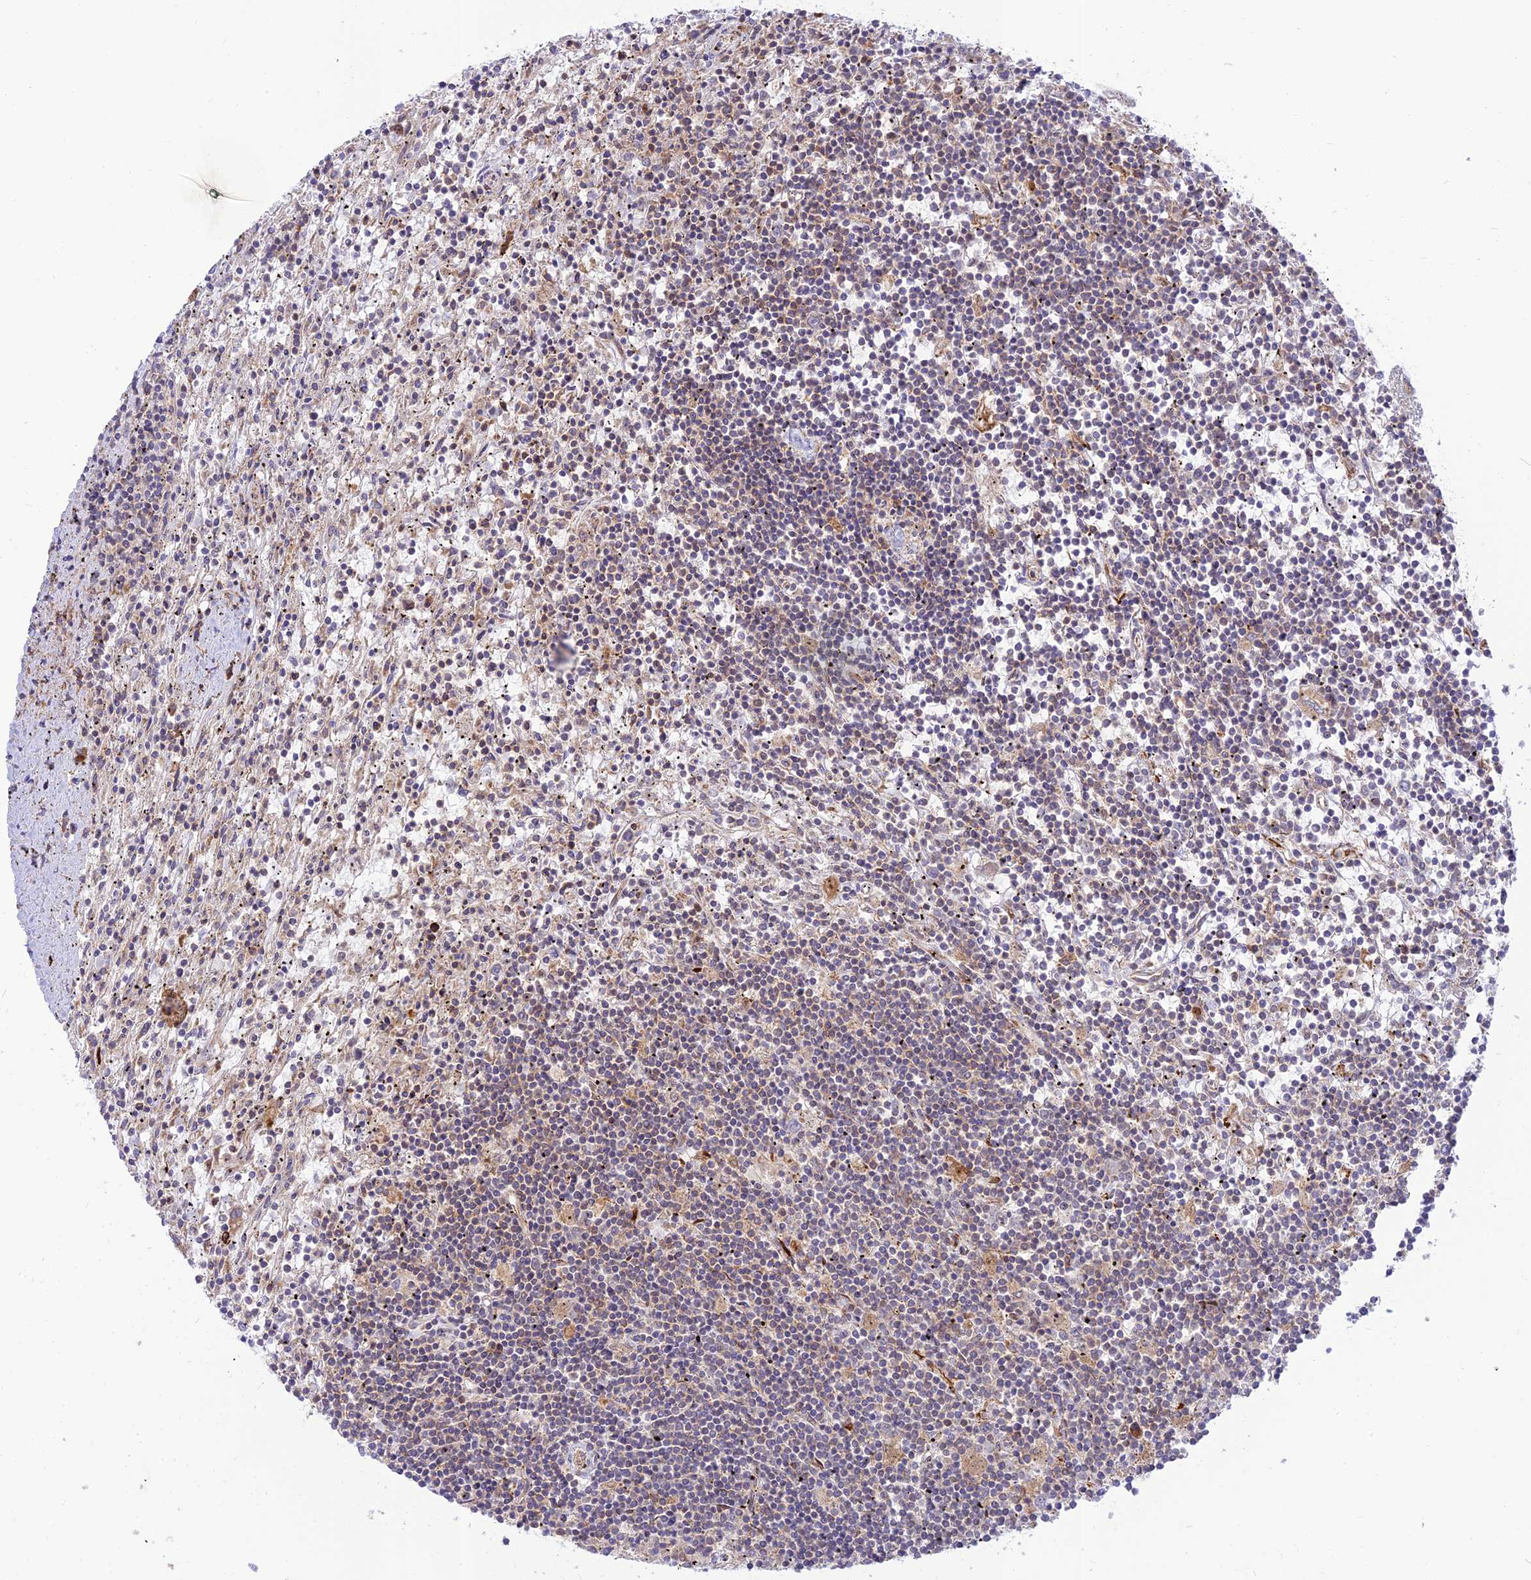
{"staining": {"intensity": "negative", "quantity": "none", "location": "none"}, "tissue": "lymphoma", "cell_type": "Tumor cells", "image_type": "cancer", "snomed": [{"axis": "morphology", "description": "Malignant lymphoma, non-Hodgkin's type, Low grade"}, {"axis": "topography", "description": "Spleen"}], "caption": "Protein analysis of lymphoma displays no significant staining in tumor cells. Brightfield microscopy of immunohistochemistry stained with DAB (brown) and hematoxylin (blue), captured at high magnification.", "gene": "PIMREG", "patient": {"sex": "male", "age": 76}}